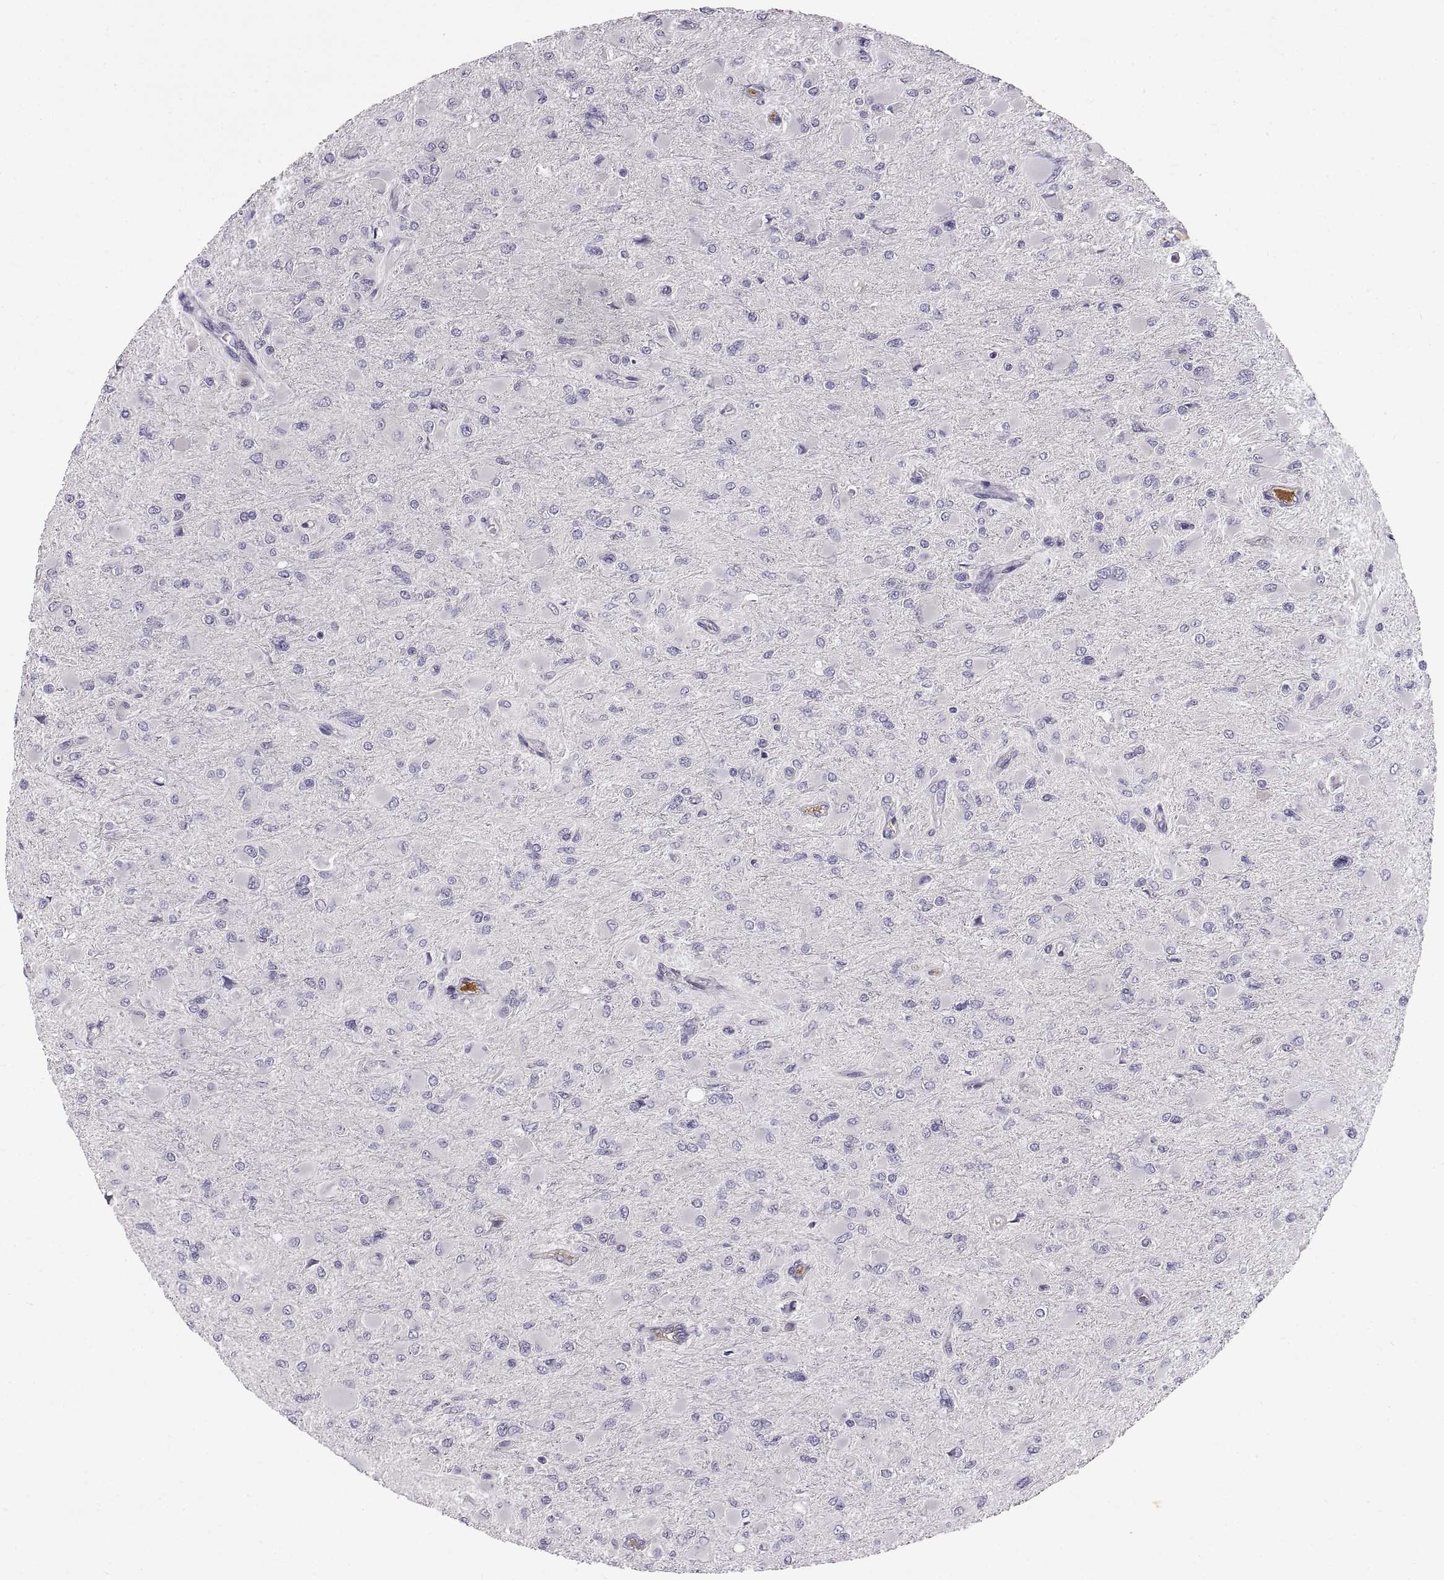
{"staining": {"intensity": "negative", "quantity": "none", "location": "none"}, "tissue": "glioma", "cell_type": "Tumor cells", "image_type": "cancer", "snomed": [{"axis": "morphology", "description": "Glioma, malignant, High grade"}, {"axis": "topography", "description": "Cerebral cortex"}], "caption": "A histopathology image of glioma stained for a protein displays no brown staining in tumor cells. (DAB IHC, high magnification).", "gene": "ADAM32", "patient": {"sex": "female", "age": 36}}